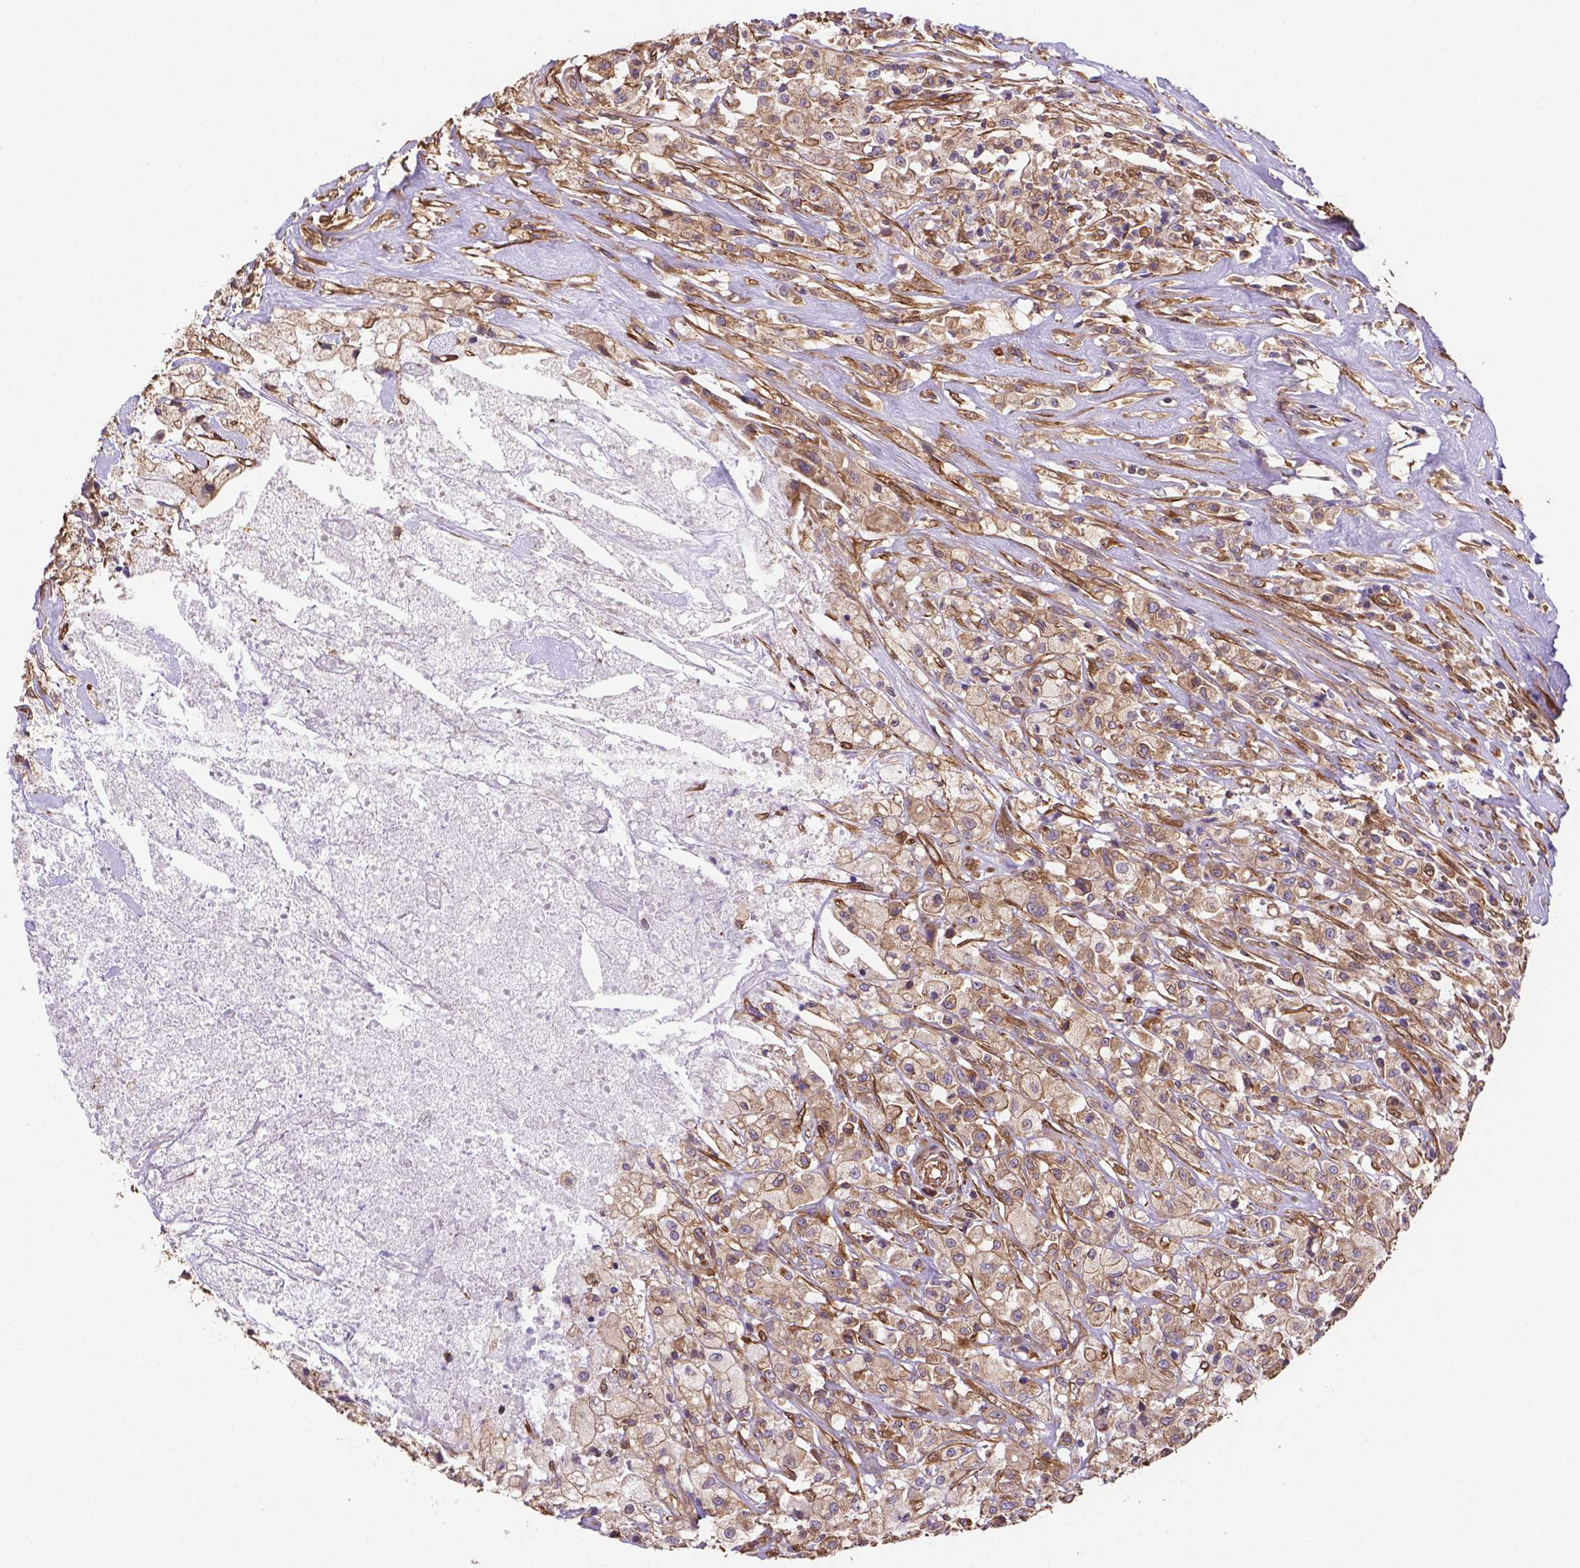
{"staining": {"intensity": "weak", "quantity": ">75%", "location": "cytoplasmic/membranous"}, "tissue": "testis cancer", "cell_type": "Tumor cells", "image_type": "cancer", "snomed": [{"axis": "morphology", "description": "Necrosis, NOS"}, {"axis": "morphology", "description": "Carcinoma, Embryonal, NOS"}, {"axis": "topography", "description": "Testis"}], "caption": "Brown immunohistochemical staining in testis embryonal carcinoma demonstrates weak cytoplasmic/membranous expression in about >75% of tumor cells.", "gene": "YAP1", "patient": {"sex": "male", "age": 19}}